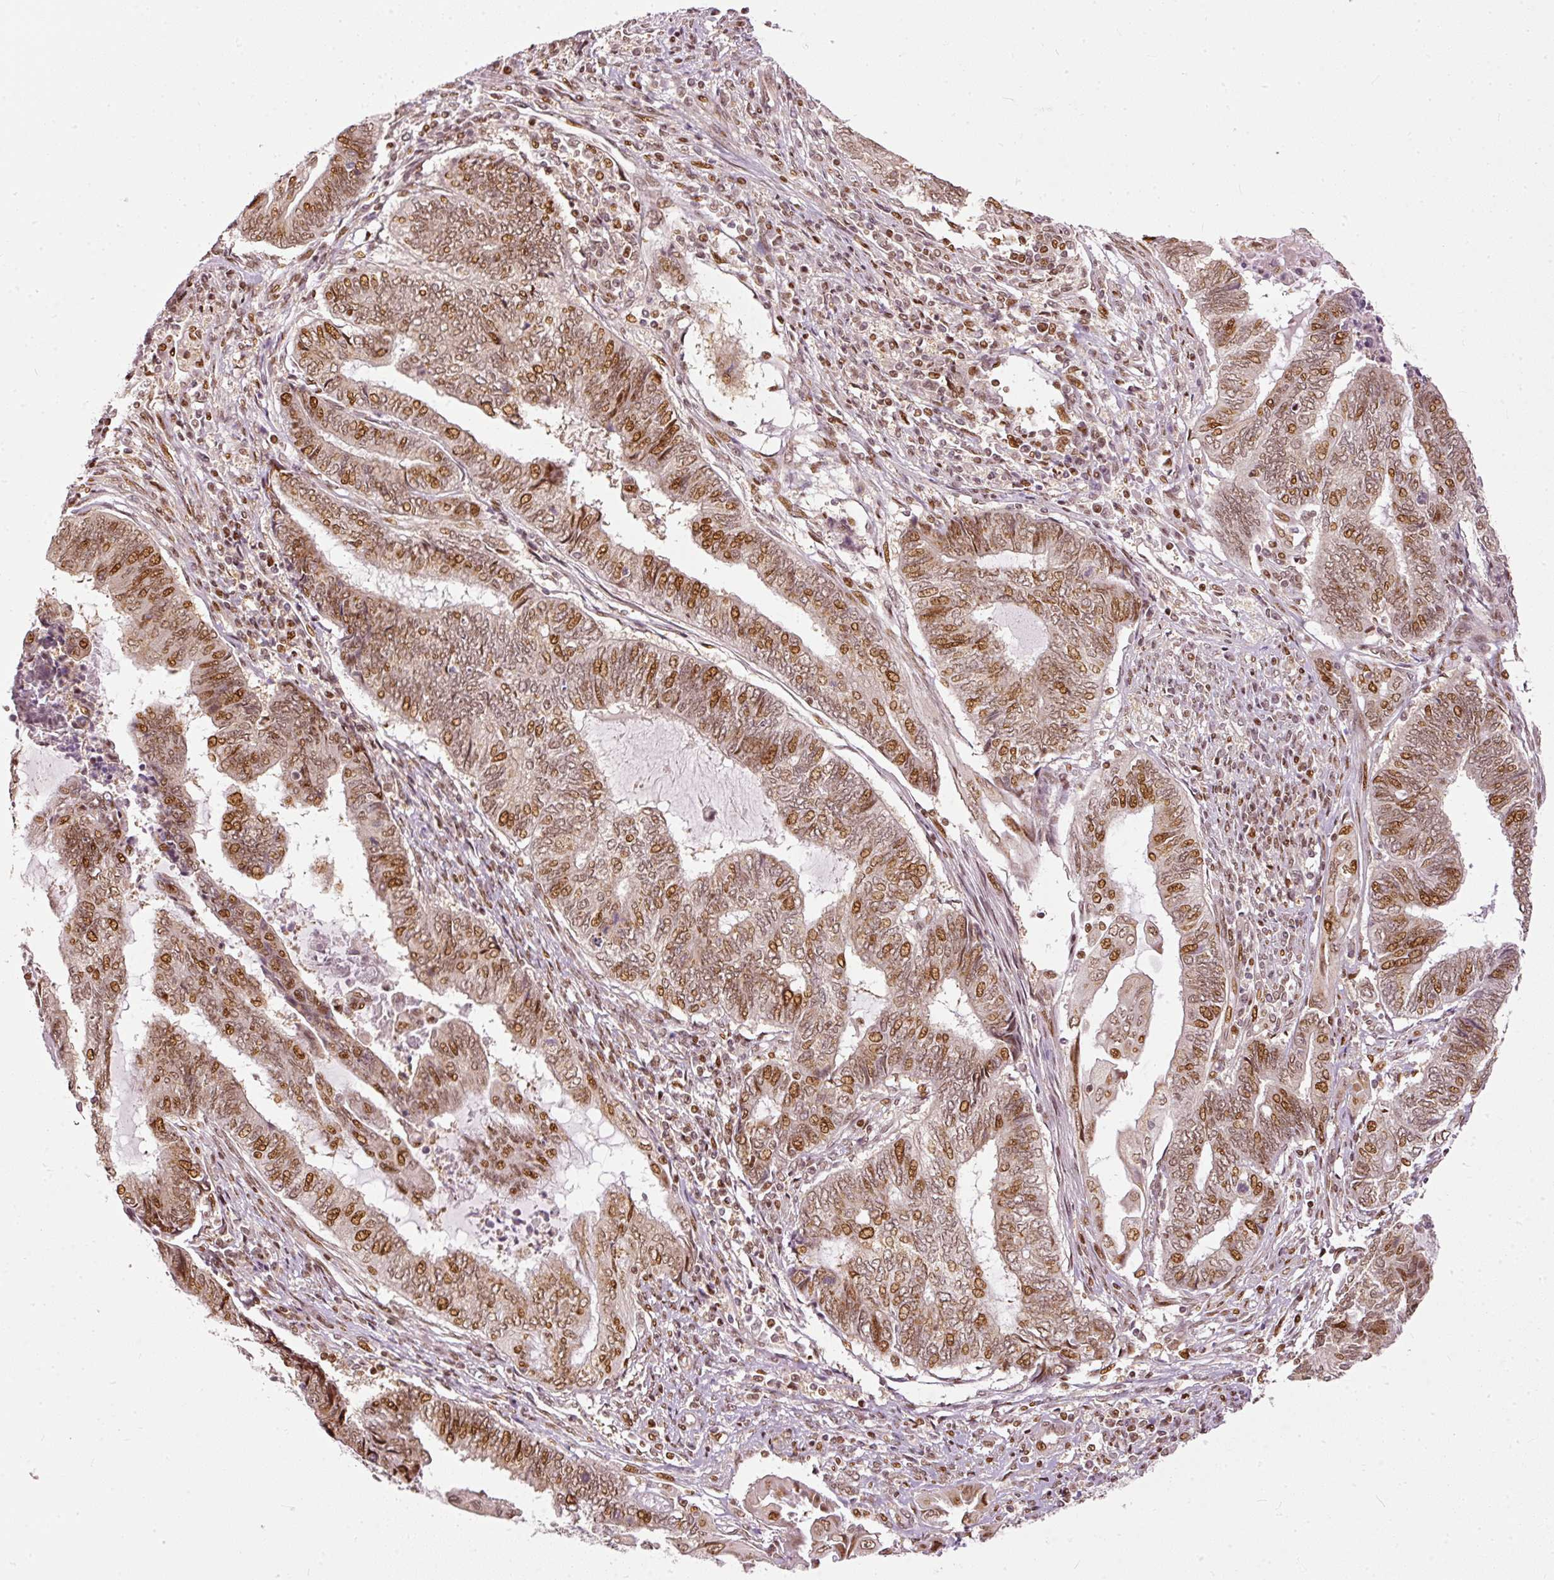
{"staining": {"intensity": "moderate", "quantity": ">75%", "location": "nuclear"}, "tissue": "endometrial cancer", "cell_type": "Tumor cells", "image_type": "cancer", "snomed": [{"axis": "morphology", "description": "Adenocarcinoma, NOS"}, {"axis": "topography", "description": "Uterus"}, {"axis": "topography", "description": "Endometrium"}], "caption": "IHC of human endometrial cancer (adenocarcinoma) displays medium levels of moderate nuclear positivity in approximately >75% of tumor cells. (brown staining indicates protein expression, while blue staining denotes nuclei).", "gene": "ZNF778", "patient": {"sex": "female", "age": 70}}